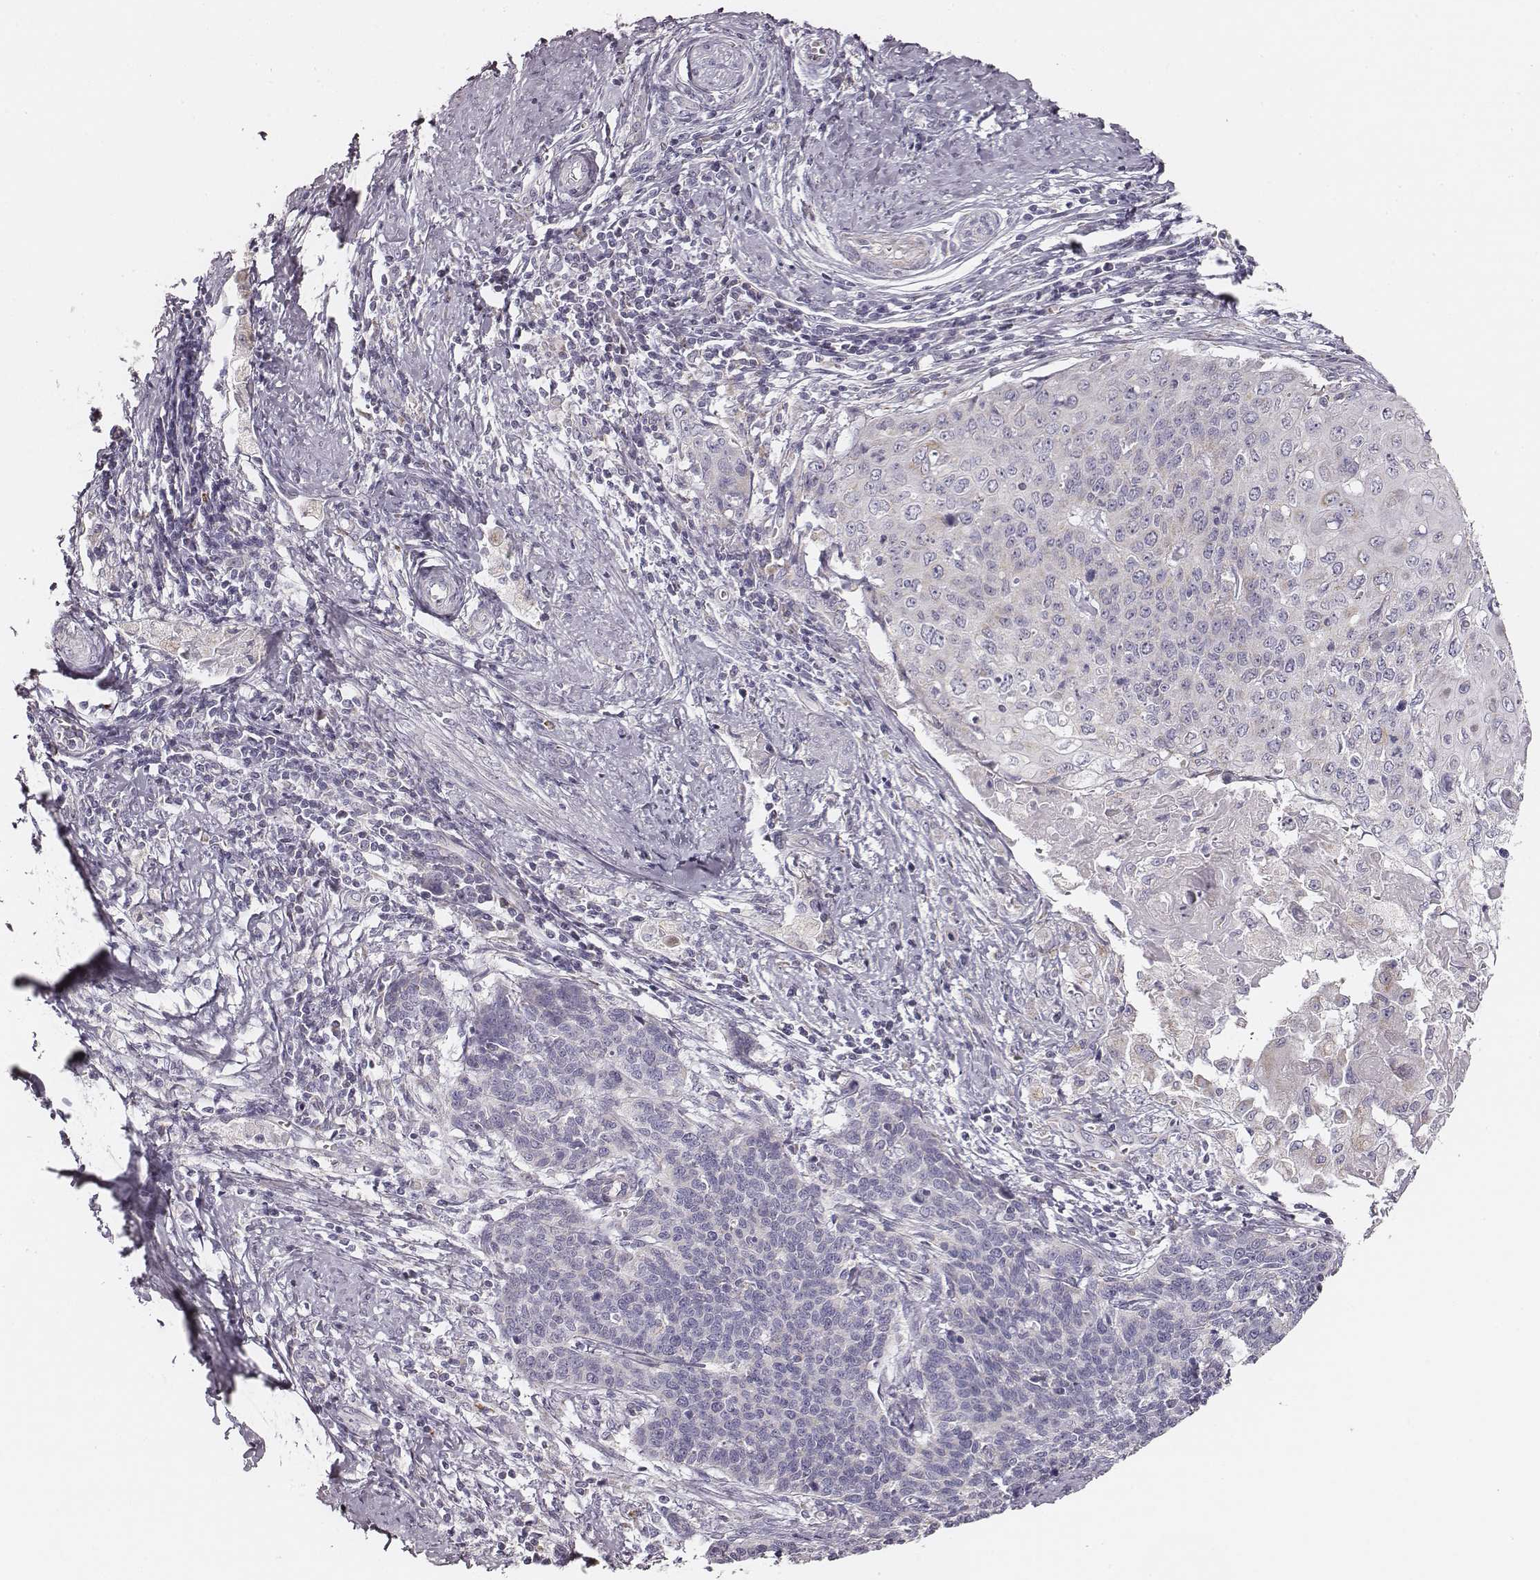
{"staining": {"intensity": "negative", "quantity": "none", "location": "none"}, "tissue": "cervical cancer", "cell_type": "Tumor cells", "image_type": "cancer", "snomed": [{"axis": "morphology", "description": "Squamous cell carcinoma, NOS"}, {"axis": "topography", "description": "Cervix"}], "caption": "This image is of cervical squamous cell carcinoma stained with immunohistochemistry (IHC) to label a protein in brown with the nuclei are counter-stained blue. There is no staining in tumor cells.", "gene": "UBL4B", "patient": {"sex": "female", "age": 39}}